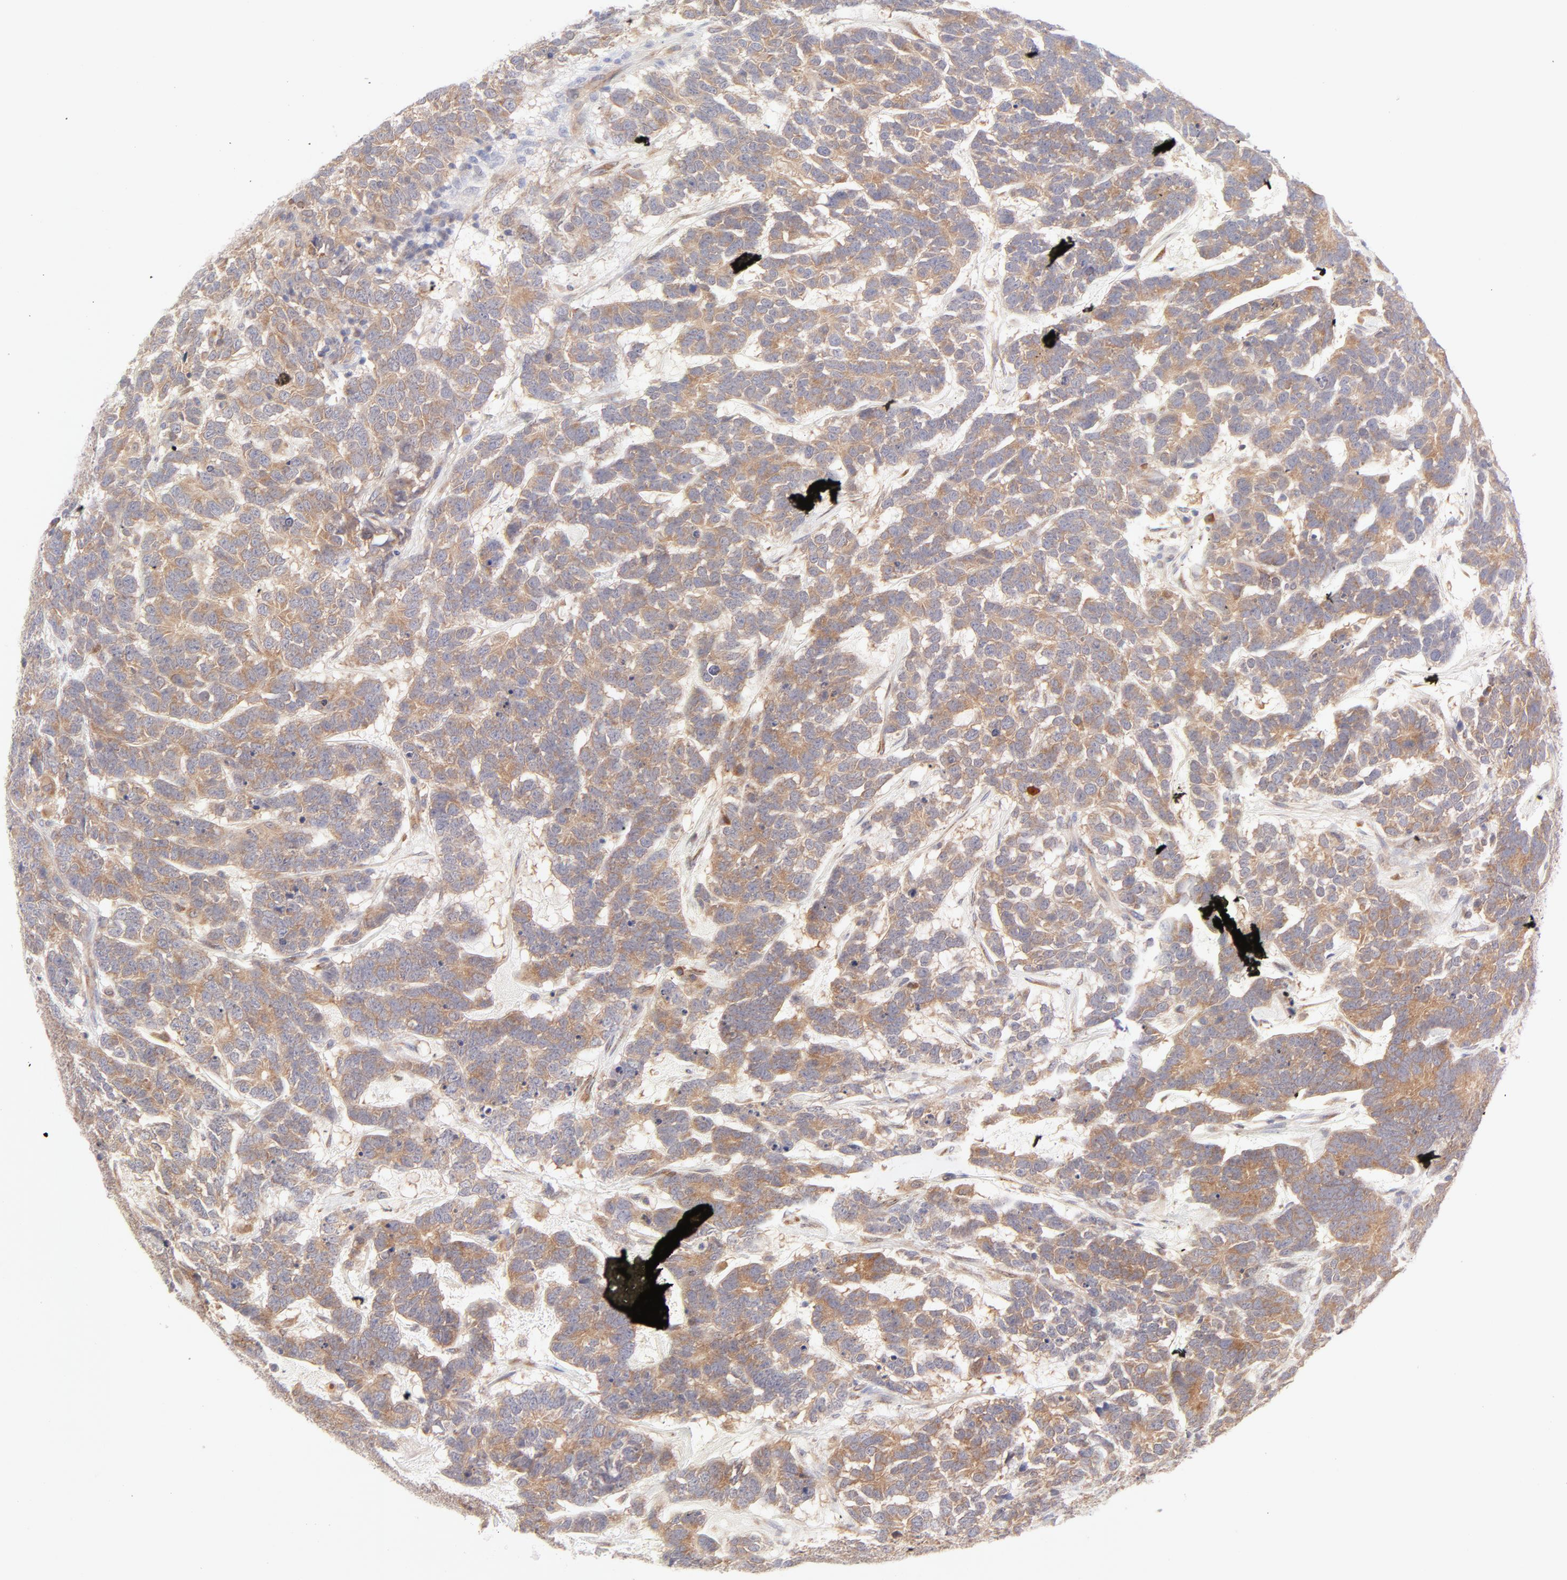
{"staining": {"intensity": "moderate", "quantity": ">75%", "location": "cytoplasmic/membranous"}, "tissue": "testis cancer", "cell_type": "Tumor cells", "image_type": "cancer", "snomed": [{"axis": "morphology", "description": "Carcinoma, Embryonal, NOS"}, {"axis": "topography", "description": "Testis"}], "caption": "High-power microscopy captured an IHC image of testis cancer, revealing moderate cytoplasmic/membranous positivity in approximately >75% of tumor cells. The staining was performed using DAB to visualize the protein expression in brown, while the nuclei were stained in blue with hematoxylin (Magnification: 20x).", "gene": "RPS6KA1", "patient": {"sex": "male", "age": 26}}